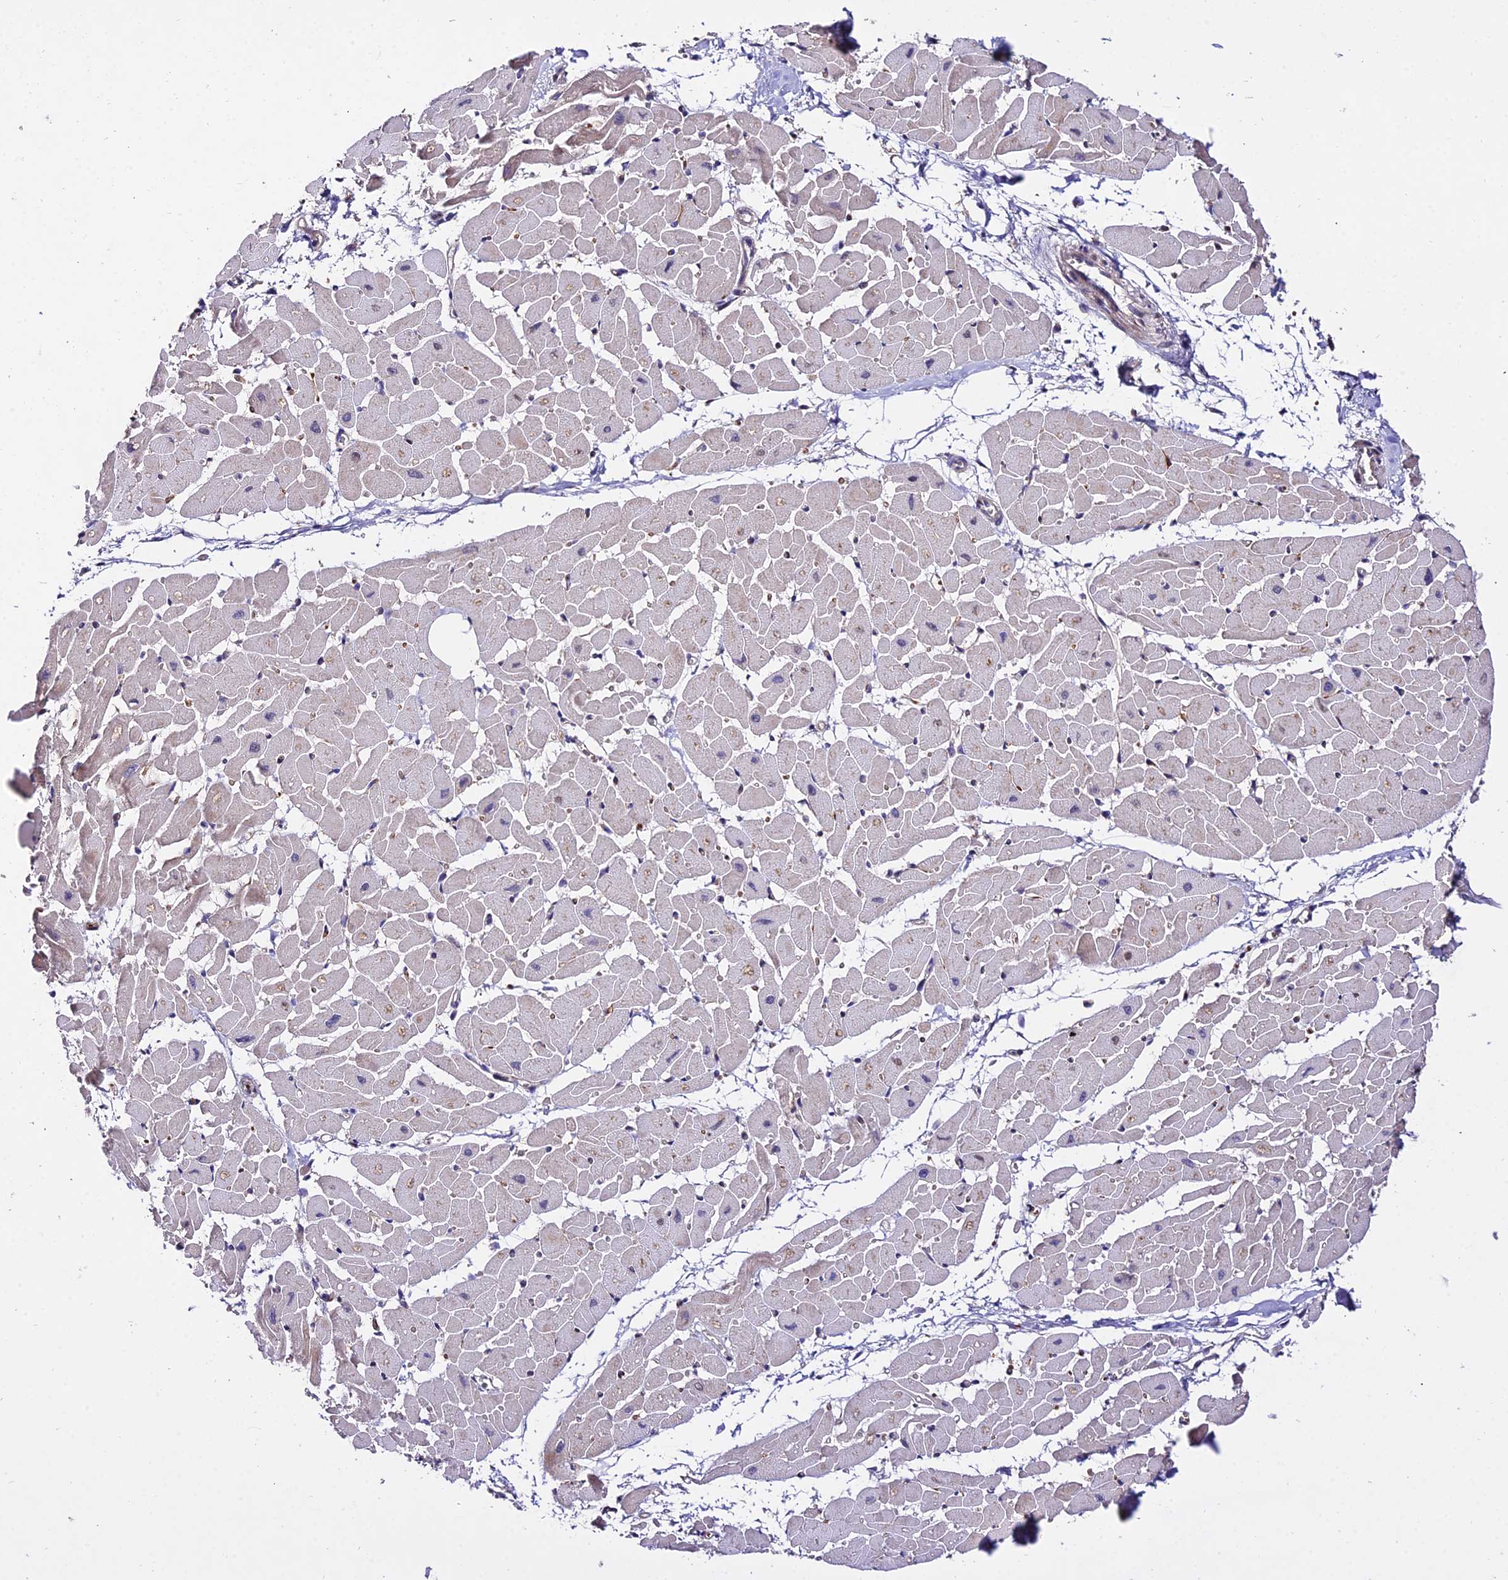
{"staining": {"intensity": "weak", "quantity": "<25%", "location": "cytoplasmic/membranous"}, "tissue": "heart muscle", "cell_type": "Cardiomyocytes", "image_type": "normal", "snomed": [{"axis": "morphology", "description": "Normal tissue, NOS"}, {"axis": "topography", "description": "Heart"}], "caption": "High magnification brightfield microscopy of unremarkable heart muscle stained with DAB (brown) and counterstained with hematoxylin (blue): cardiomyocytes show no significant staining. The staining was performed using DAB (3,3'-diaminobenzidine) to visualize the protein expression in brown, while the nuclei were stained in blue with hematoxylin (Magnification: 20x).", "gene": "WDR5B", "patient": {"sex": "female", "age": 19}}